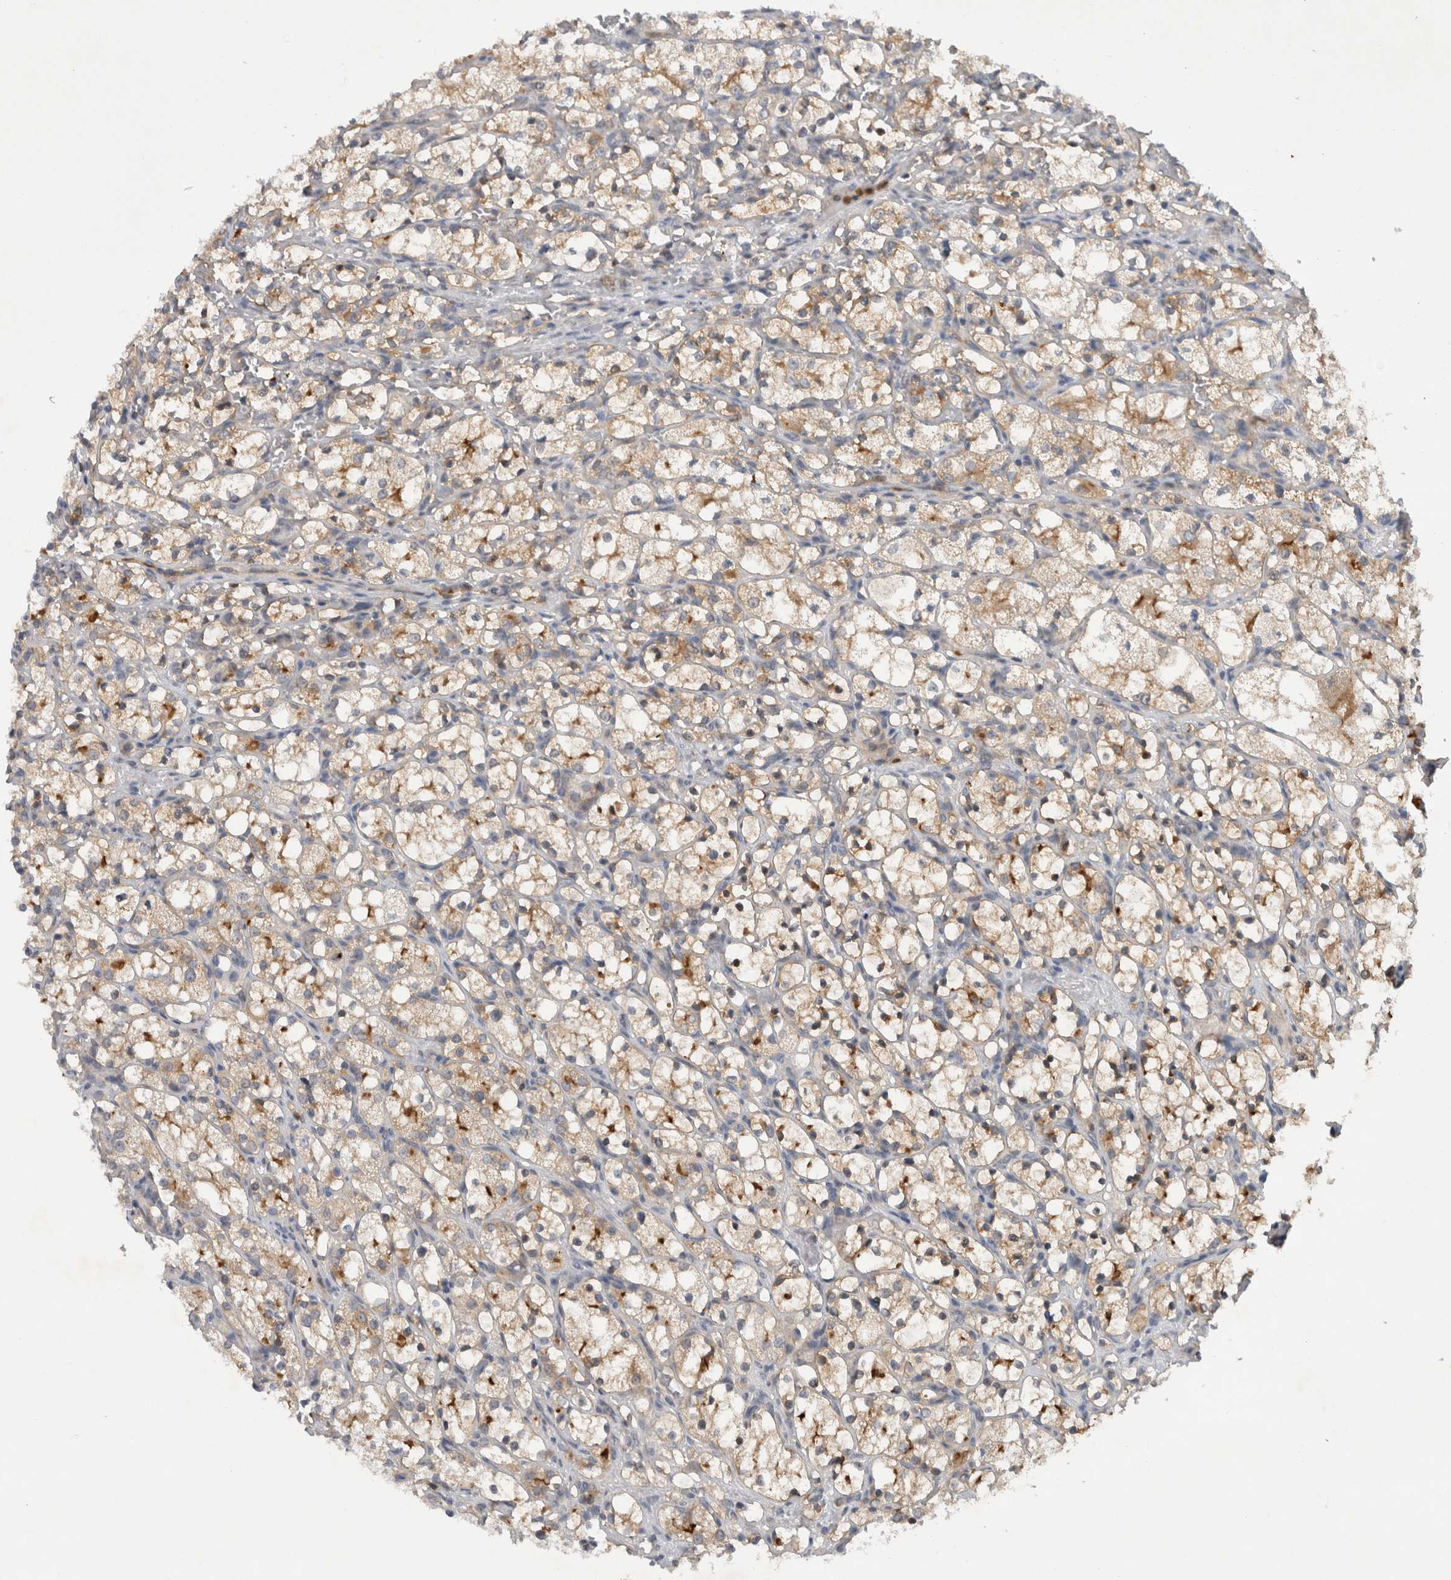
{"staining": {"intensity": "weak", "quantity": ">75%", "location": "cytoplasmic/membranous"}, "tissue": "renal cancer", "cell_type": "Tumor cells", "image_type": "cancer", "snomed": [{"axis": "morphology", "description": "Adenocarcinoma, NOS"}, {"axis": "topography", "description": "Kidney"}], "caption": "Immunohistochemistry (IHC) image of neoplastic tissue: human renal cancer stained using immunohistochemistry (IHC) shows low levels of weak protein expression localized specifically in the cytoplasmic/membranous of tumor cells, appearing as a cytoplasmic/membranous brown color.", "gene": "PDCD2", "patient": {"sex": "female", "age": 69}}